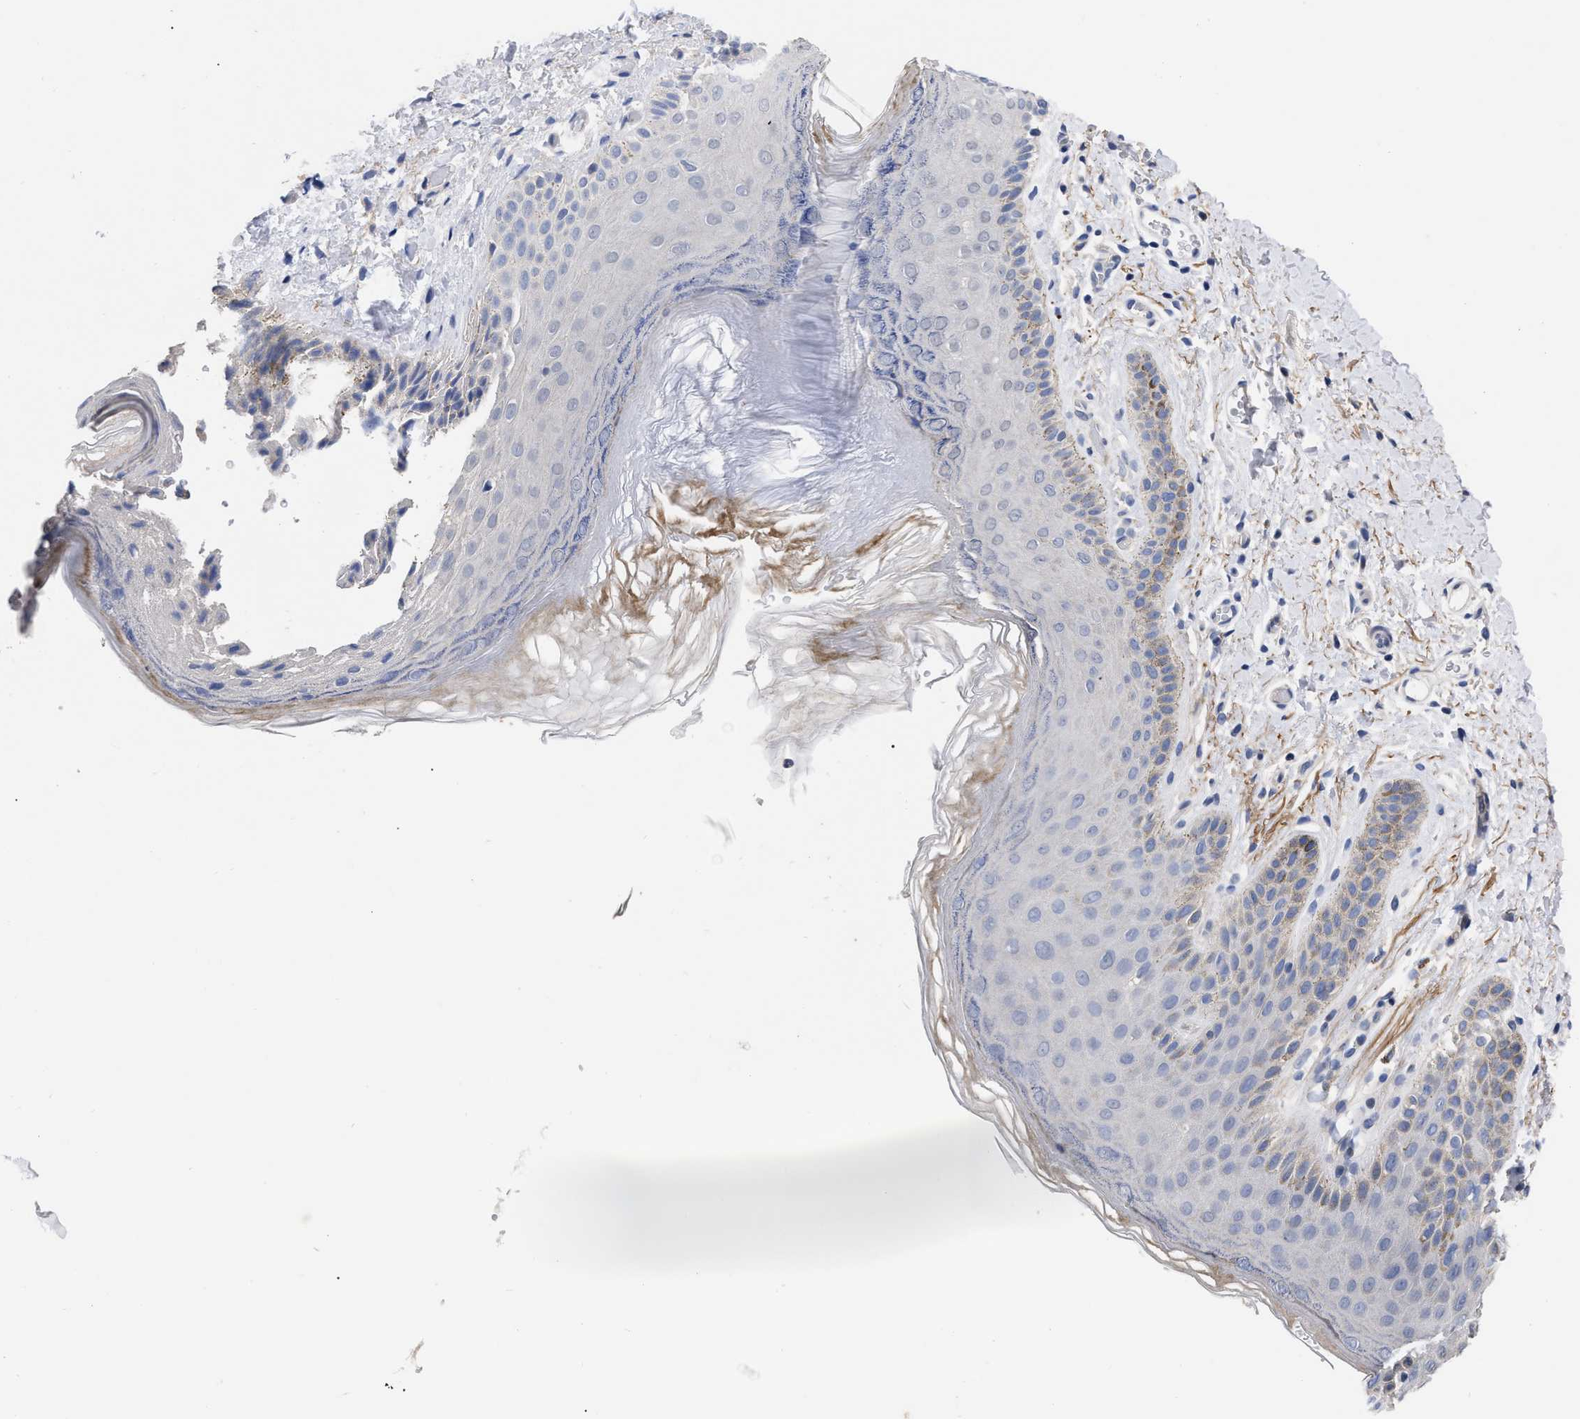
{"staining": {"intensity": "negative", "quantity": "none", "location": "none"}, "tissue": "skin", "cell_type": "Epidermal cells", "image_type": "normal", "snomed": [{"axis": "morphology", "description": "Normal tissue, NOS"}, {"axis": "topography", "description": "Anal"}], "caption": "This is an IHC micrograph of normal human skin. There is no positivity in epidermal cells.", "gene": "CCN5", "patient": {"sex": "male", "age": 44}}